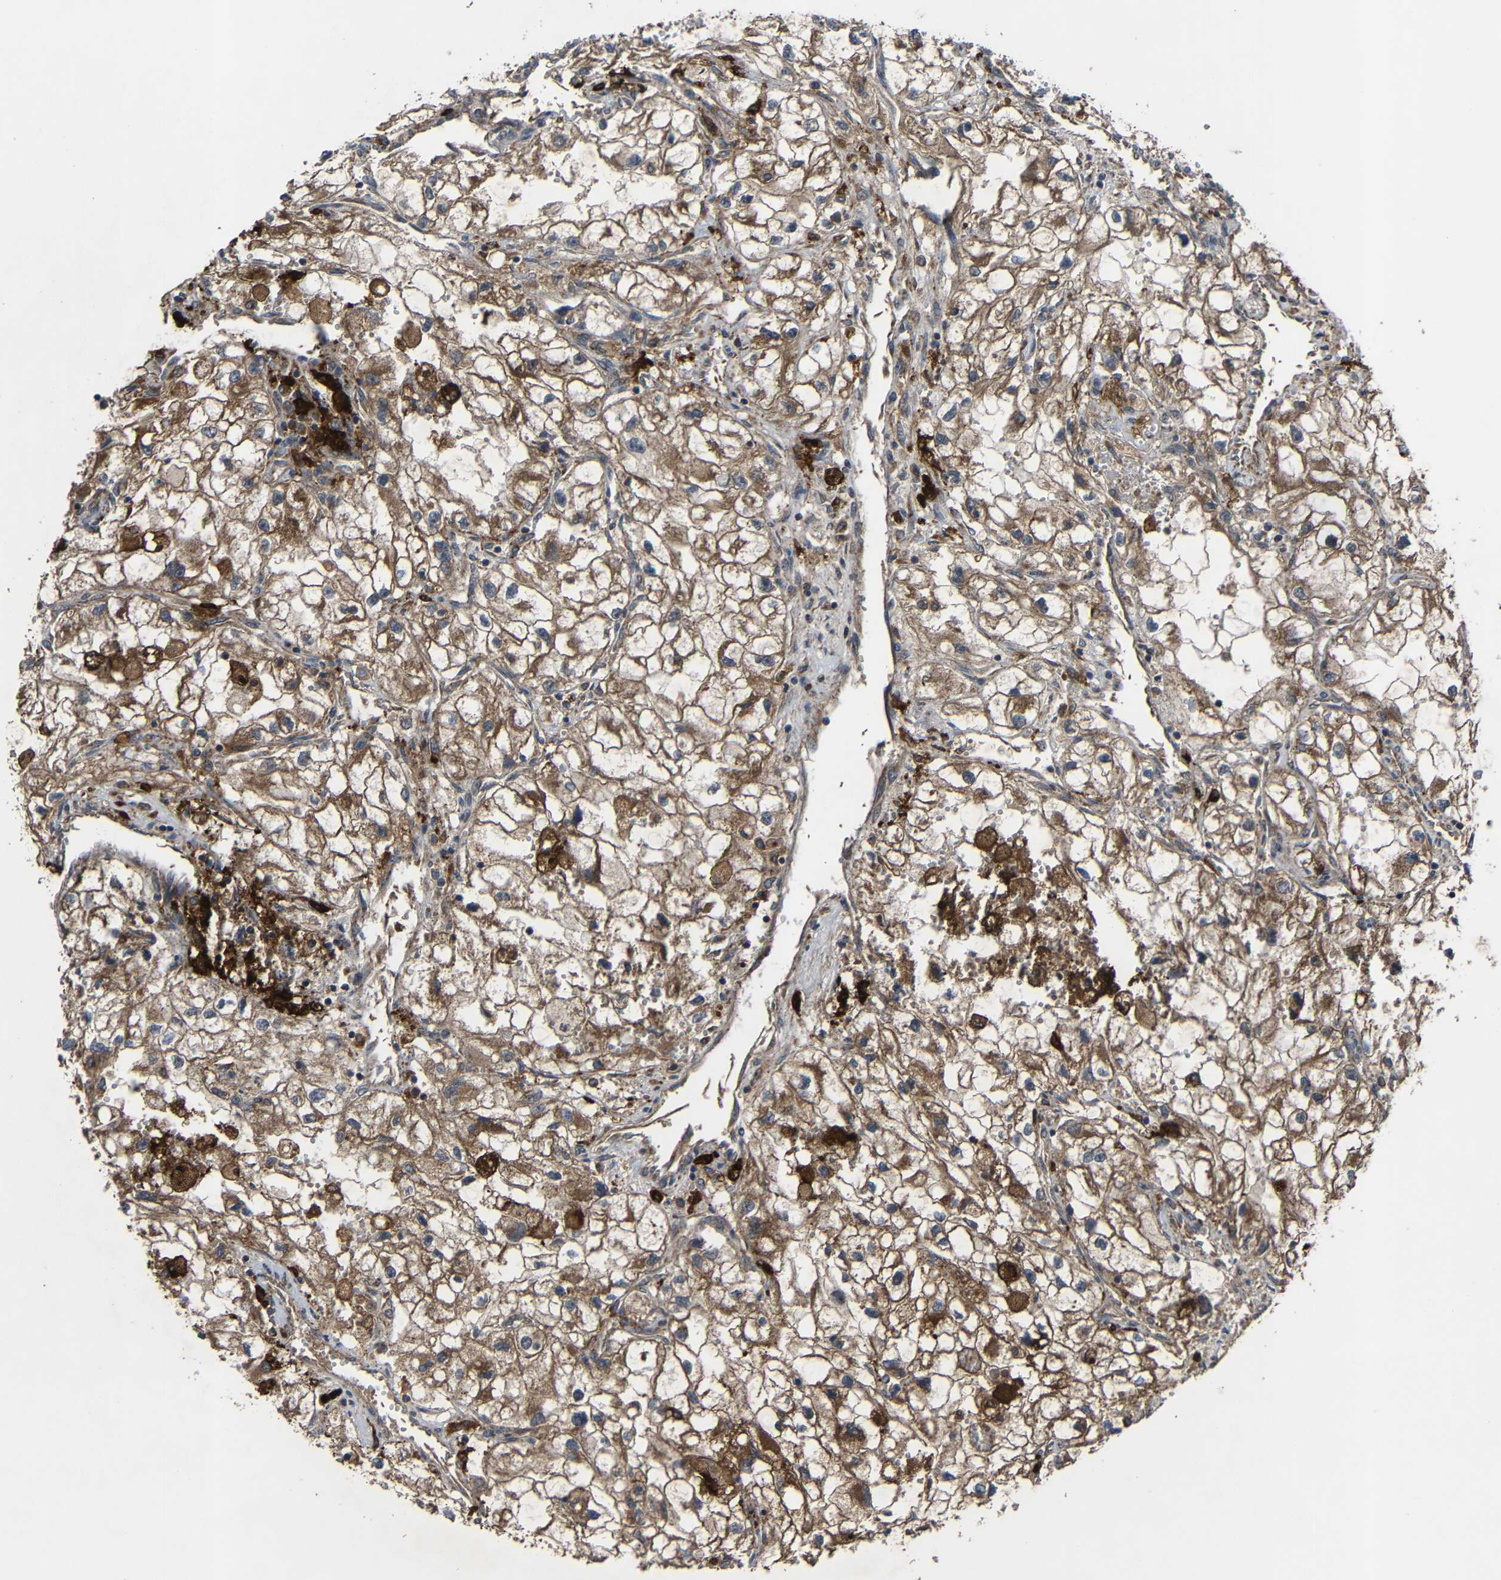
{"staining": {"intensity": "moderate", "quantity": ">75%", "location": "cytoplasmic/membranous"}, "tissue": "renal cancer", "cell_type": "Tumor cells", "image_type": "cancer", "snomed": [{"axis": "morphology", "description": "Adenocarcinoma, NOS"}, {"axis": "topography", "description": "Kidney"}], "caption": "Moderate cytoplasmic/membranous positivity is seen in approximately >75% of tumor cells in renal cancer (adenocarcinoma).", "gene": "C1GALT1", "patient": {"sex": "female", "age": 70}}